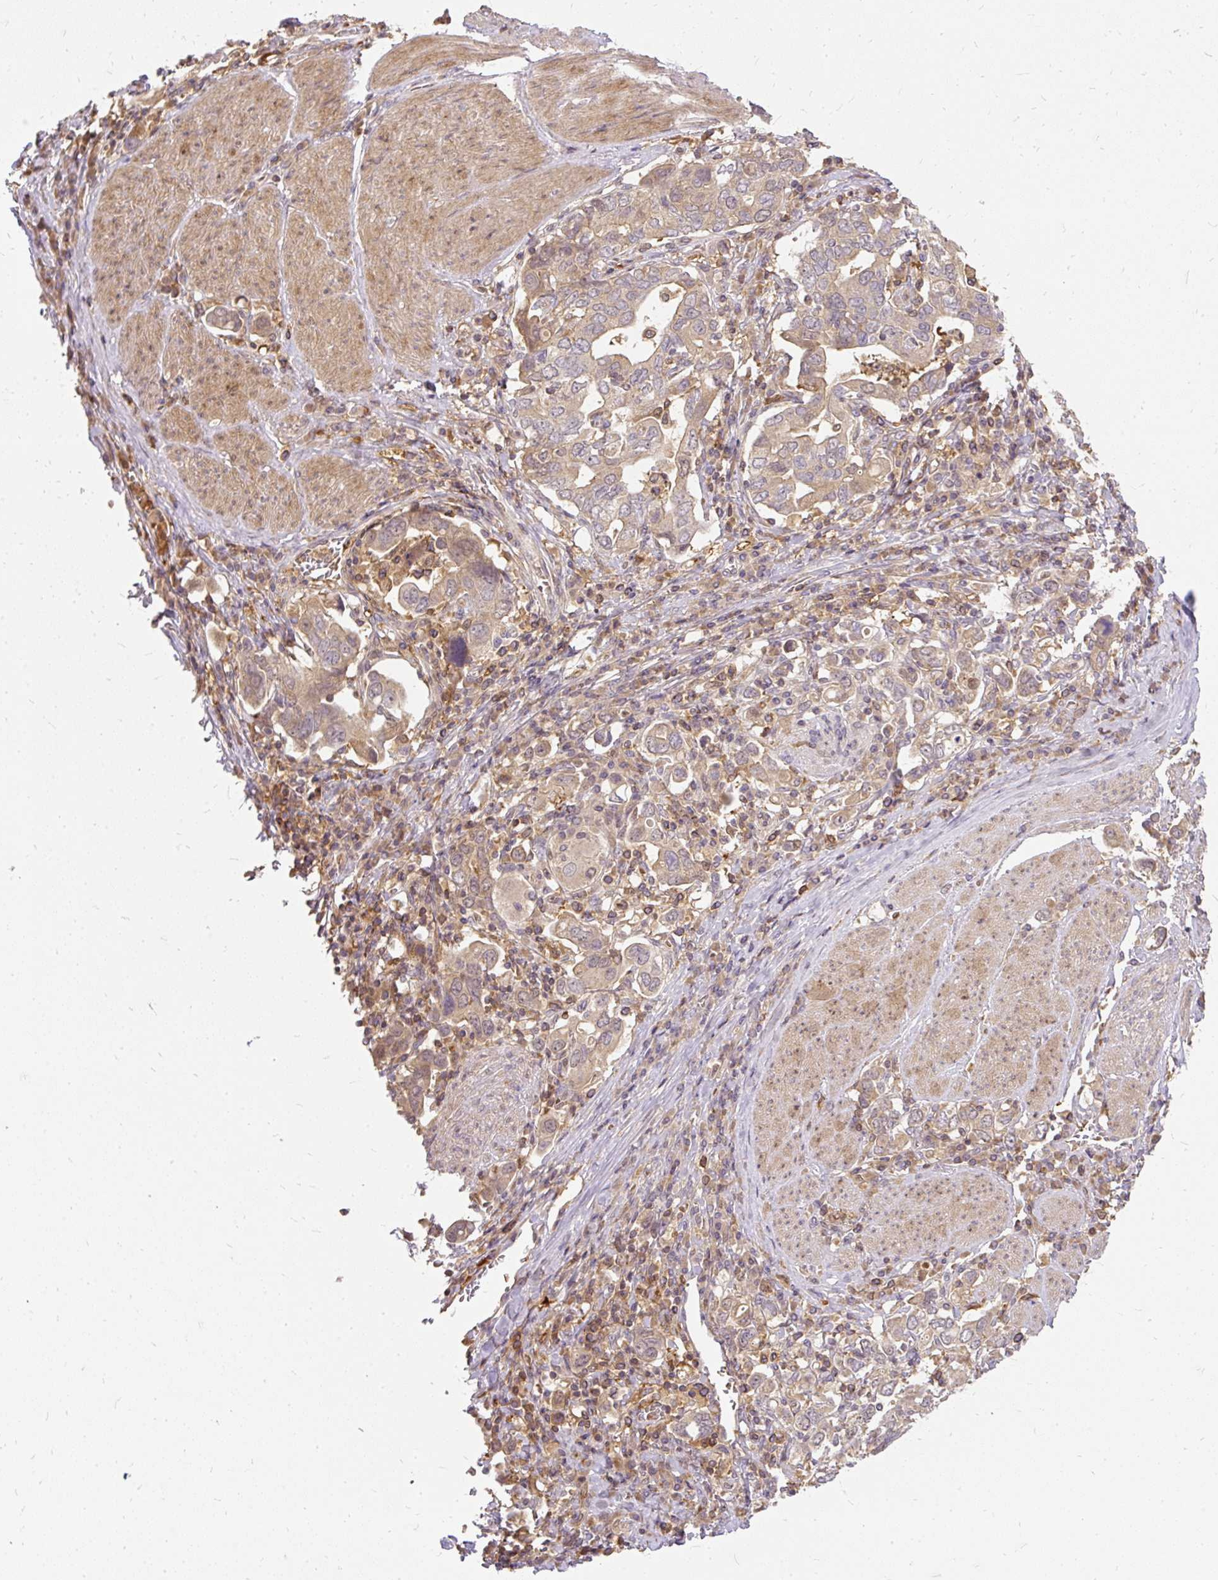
{"staining": {"intensity": "weak", "quantity": ">75%", "location": "cytoplasmic/membranous"}, "tissue": "stomach cancer", "cell_type": "Tumor cells", "image_type": "cancer", "snomed": [{"axis": "morphology", "description": "Adenocarcinoma, NOS"}, {"axis": "topography", "description": "Stomach, upper"}, {"axis": "topography", "description": "Stomach"}], "caption": "High-power microscopy captured an immunohistochemistry histopathology image of stomach cancer, revealing weak cytoplasmic/membranous expression in about >75% of tumor cells. (IHC, brightfield microscopy, high magnification).", "gene": "AP5S1", "patient": {"sex": "male", "age": 62}}